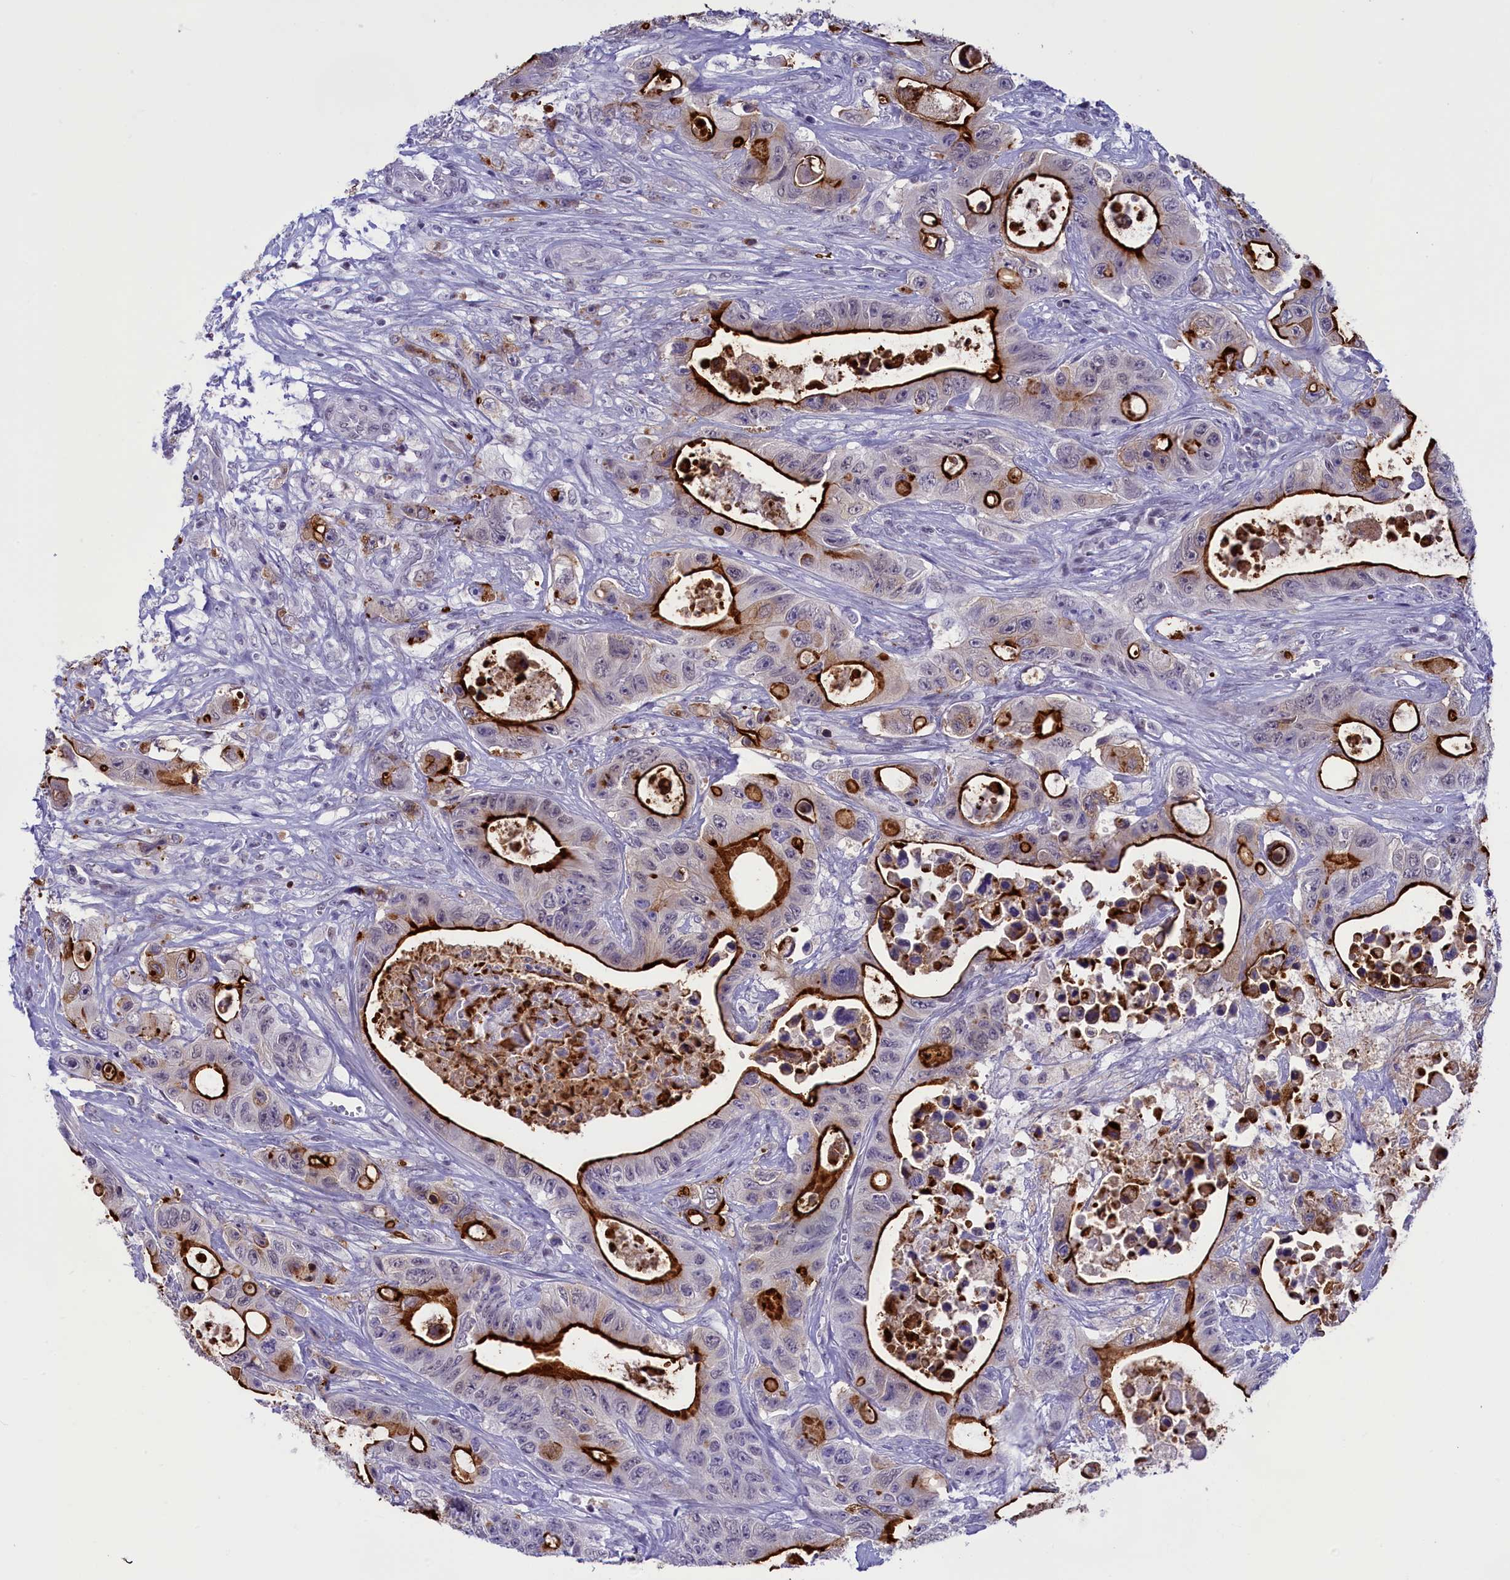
{"staining": {"intensity": "strong", "quantity": "25%-75%", "location": "cytoplasmic/membranous"}, "tissue": "colorectal cancer", "cell_type": "Tumor cells", "image_type": "cancer", "snomed": [{"axis": "morphology", "description": "Adenocarcinoma, NOS"}, {"axis": "topography", "description": "Colon"}], "caption": "Human colorectal cancer (adenocarcinoma) stained with a brown dye exhibits strong cytoplasmic/membranous positive positivity in about 25%-75% of tumor cells.", "gene": "SPIRE2", "patient": {"sex": "female", "age": 46}}